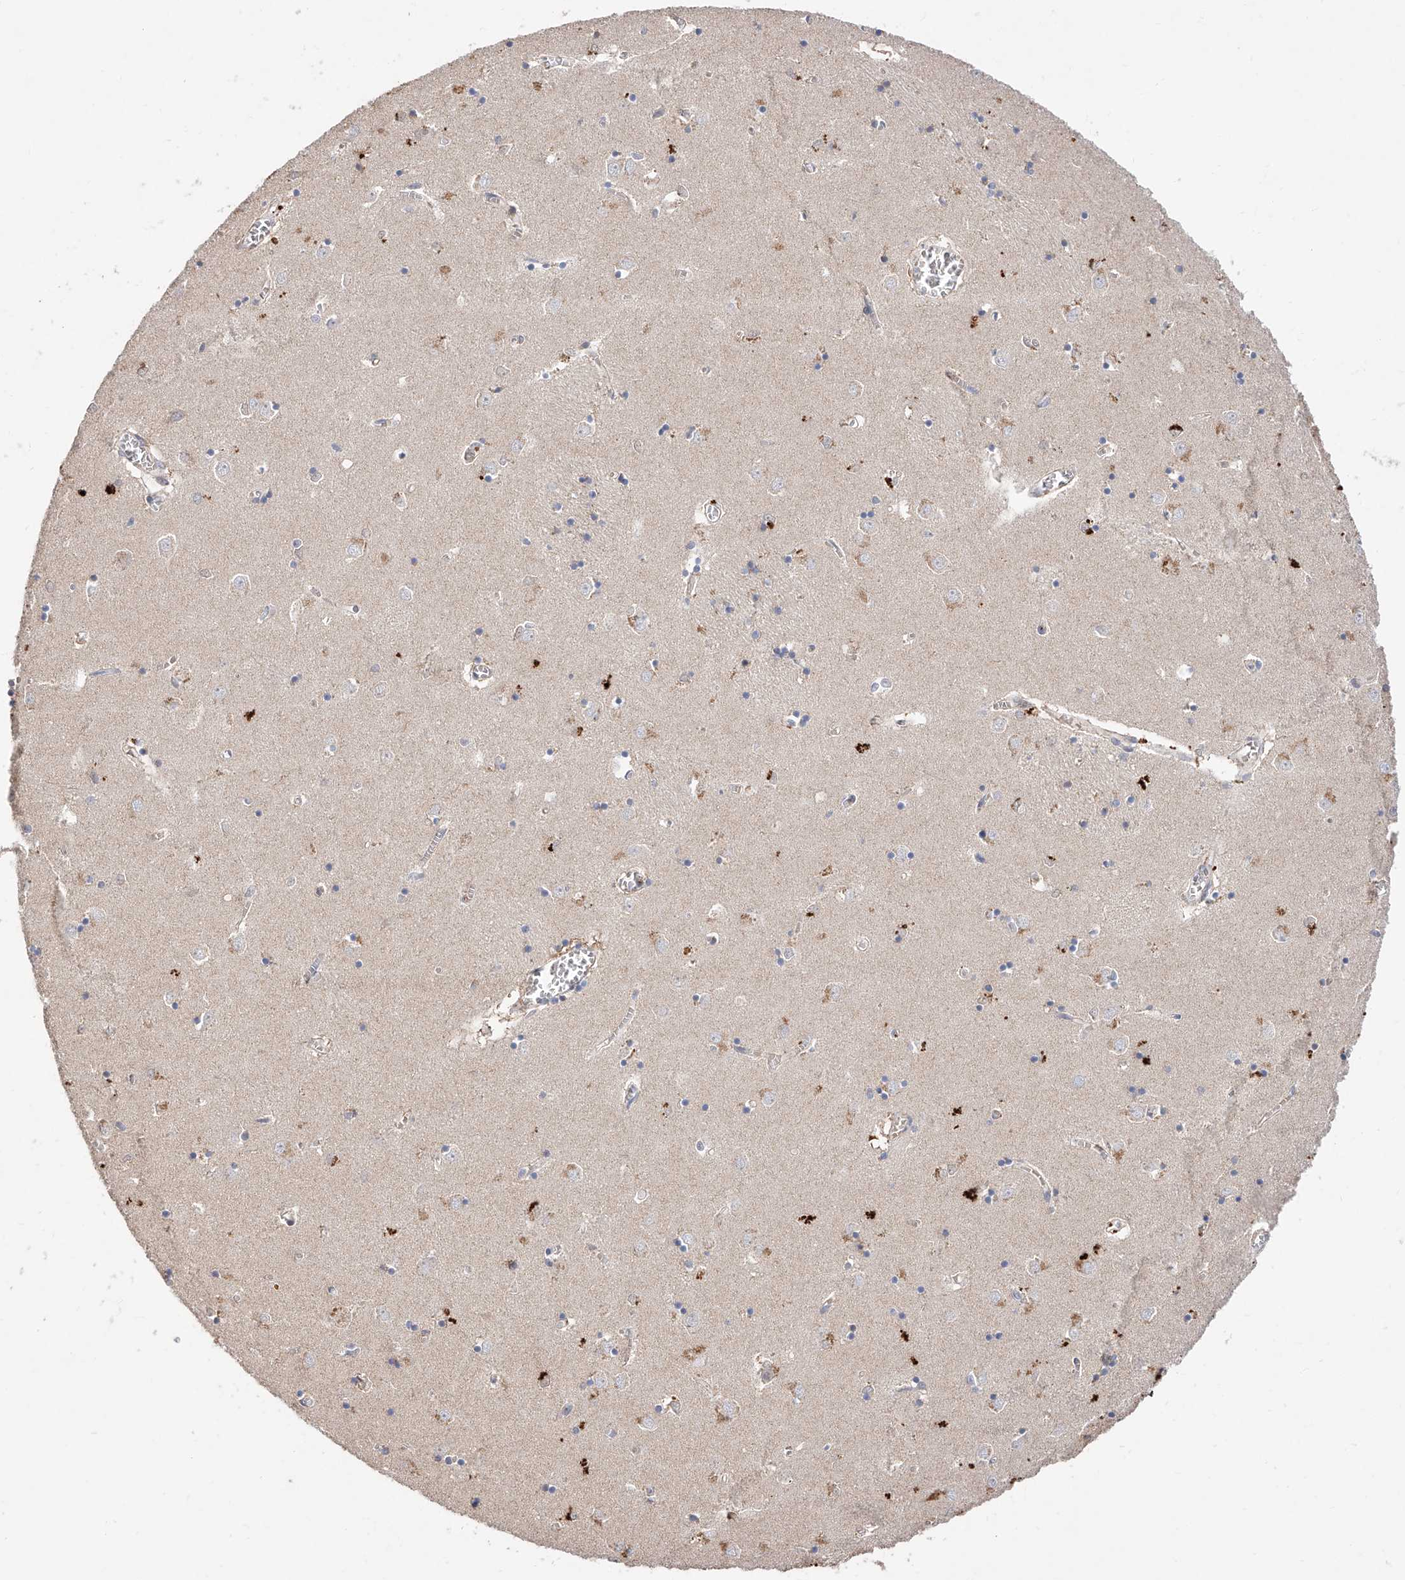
{"staining": {"intensity": "negative", "quantity": "none", "location": "none"}, "tissue": "caudate", "cell_type": "Glial cells", "image_type": "normal", "snomed": [{"axis": "morphology", "description": "Normal tissue, NOS"}, {"axis": "topography", "description": "Lateral ventricle wall"}], "caption": "Immunohistochemical staining of benign caudate shows no significant staining in glial cells. (Brightfield microscopy of DAB immunohistochemistry (IHC) at high magnification).", "gene": "FUCA2", "patient": {"sex": "male", "age": 70}}